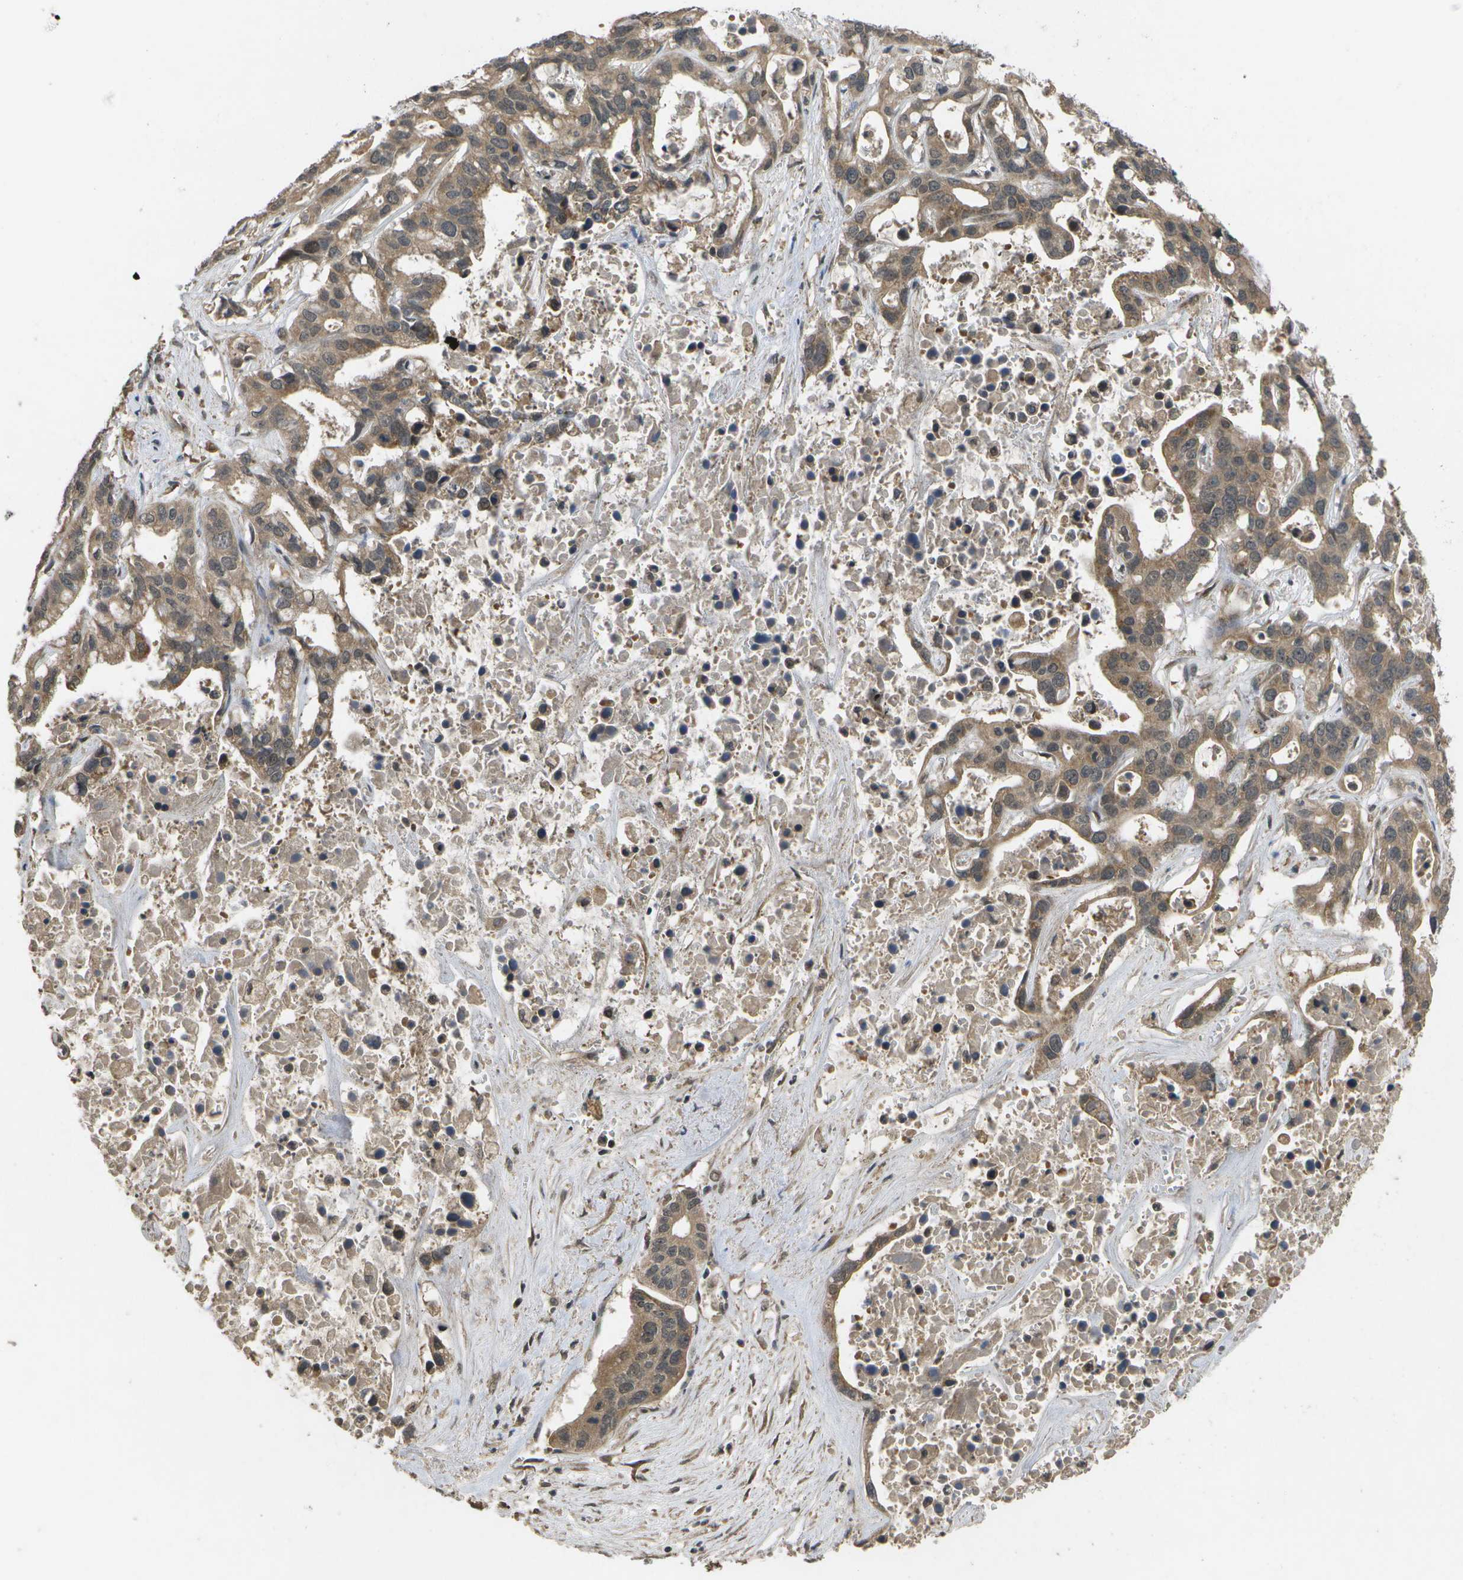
{"staining": {"intensity": "moderate", "quantity": ">75%", "location": "cytoplasmic/membranous"}, "tissue": "liver cancer", "cell_type": "Tumor cells", "image_type": "cancer", "snomed": [{"axis": "morphology", "description": "Cholangiocarcinoma"}, {"axis": "topography", "description": "Liver"}], "caption": "A micrograph showing moderate cytoplasmic/membranous positivity in approximately >75% of tumor cells in liver cancer (cholangiocarcinoma), as visualized by brown immunohistochemical staining.", "gene": "ALAS1", "patient": {"sex": "female", "age": 65}}